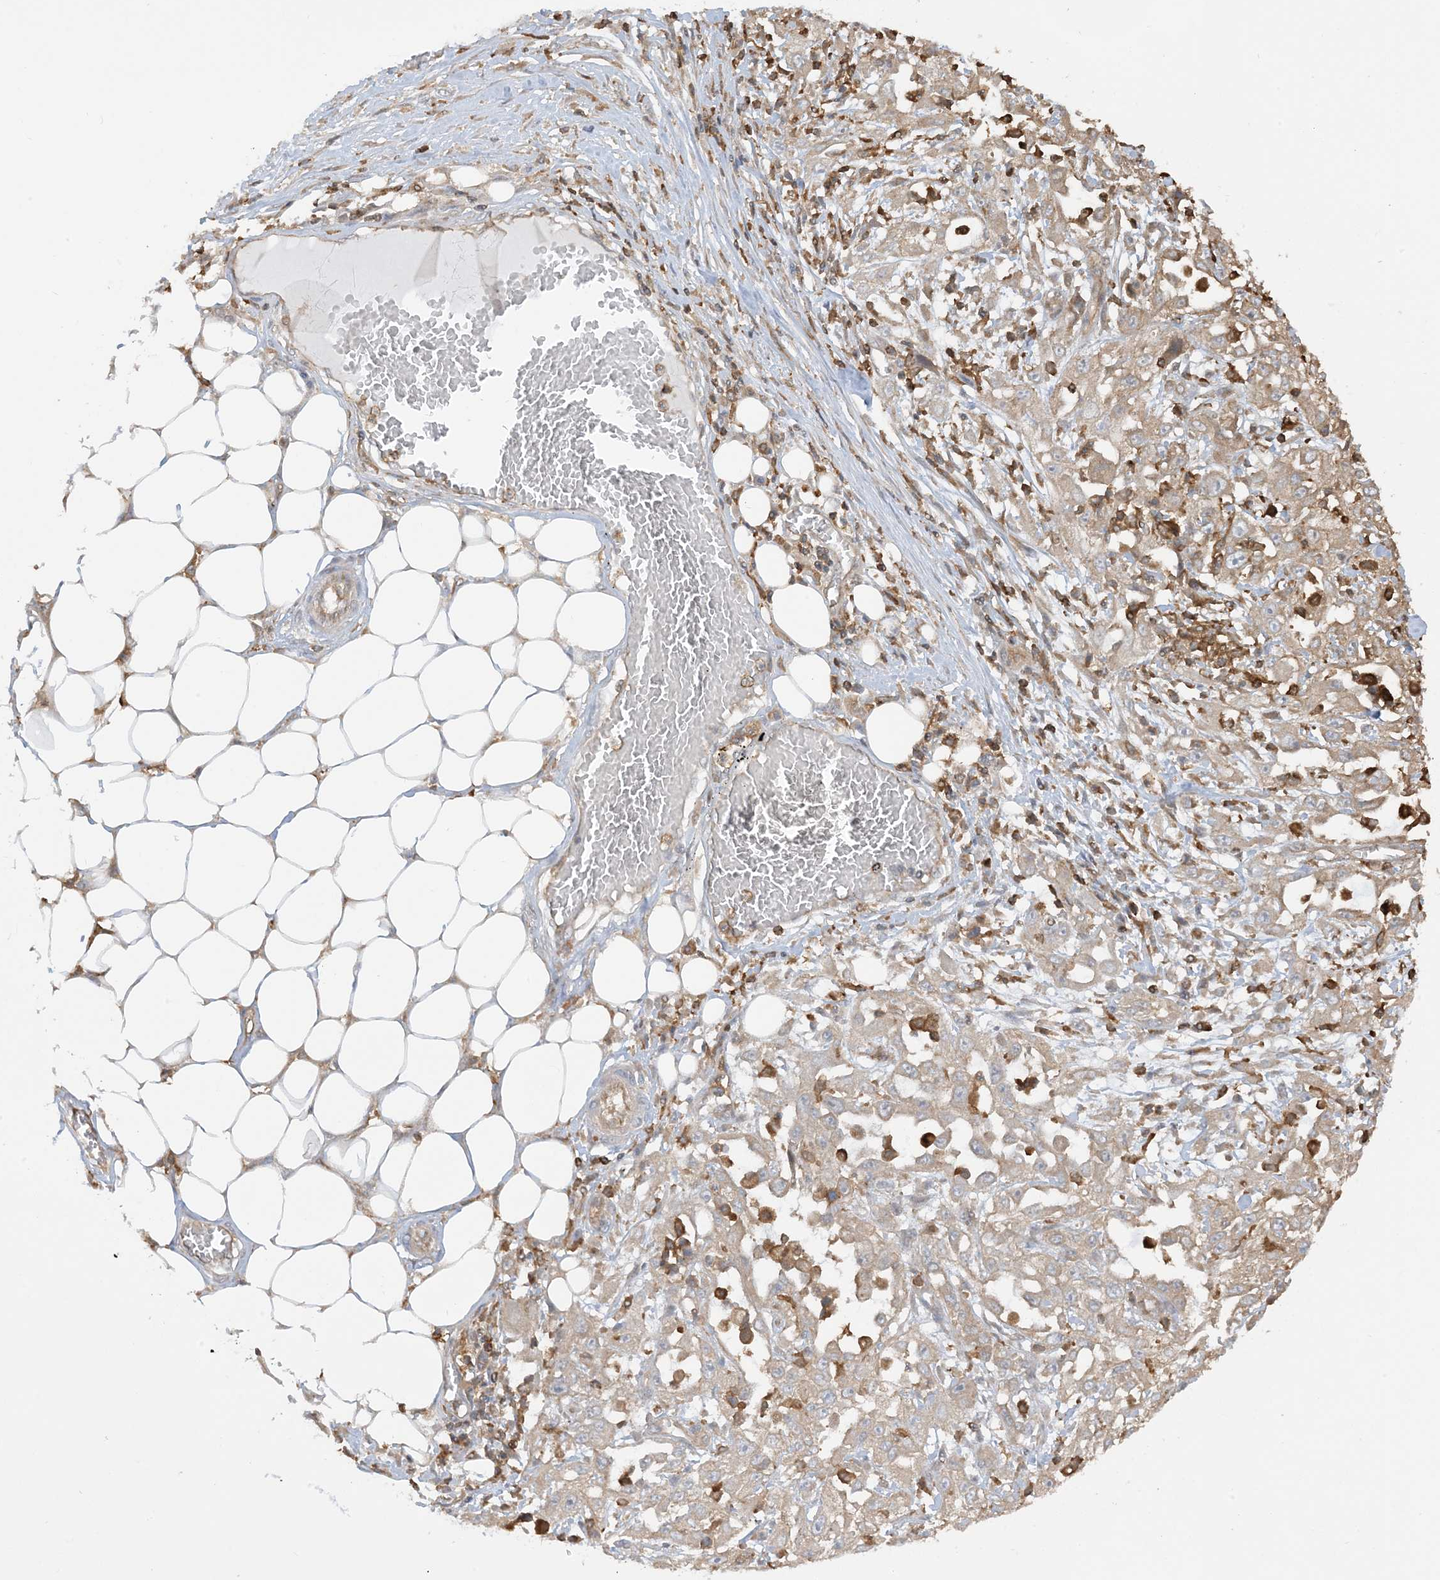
{"staining": {"intensity": "weak", "quantity": "25%-75%", "location": "cytoplasmic/membranous"}, "tissue": "skin cancer", "cell_type": "Tumor cells", "image_type": "cancer", "snomed": [{"axis": "morphology", "description": "Squamous cell carcinoma, NOS"}, {"axis": "morphology", "description": "Squamous cell carcinoma, metastatic, NOS"}, {"axis": "topography", "description": "Skin"}, {"axis": "topography", "description": "Lymph node"}], "caption": "Immunohistochemistry (IHC) (DAB) staining of skin squamous cell carcinoma exhibits weak cytoplasmic/membranous protein expression in approximately 25%-75% of tumor cells.", "gene": "CAPZB", "patient": {"sex": "male", "age": 75}}